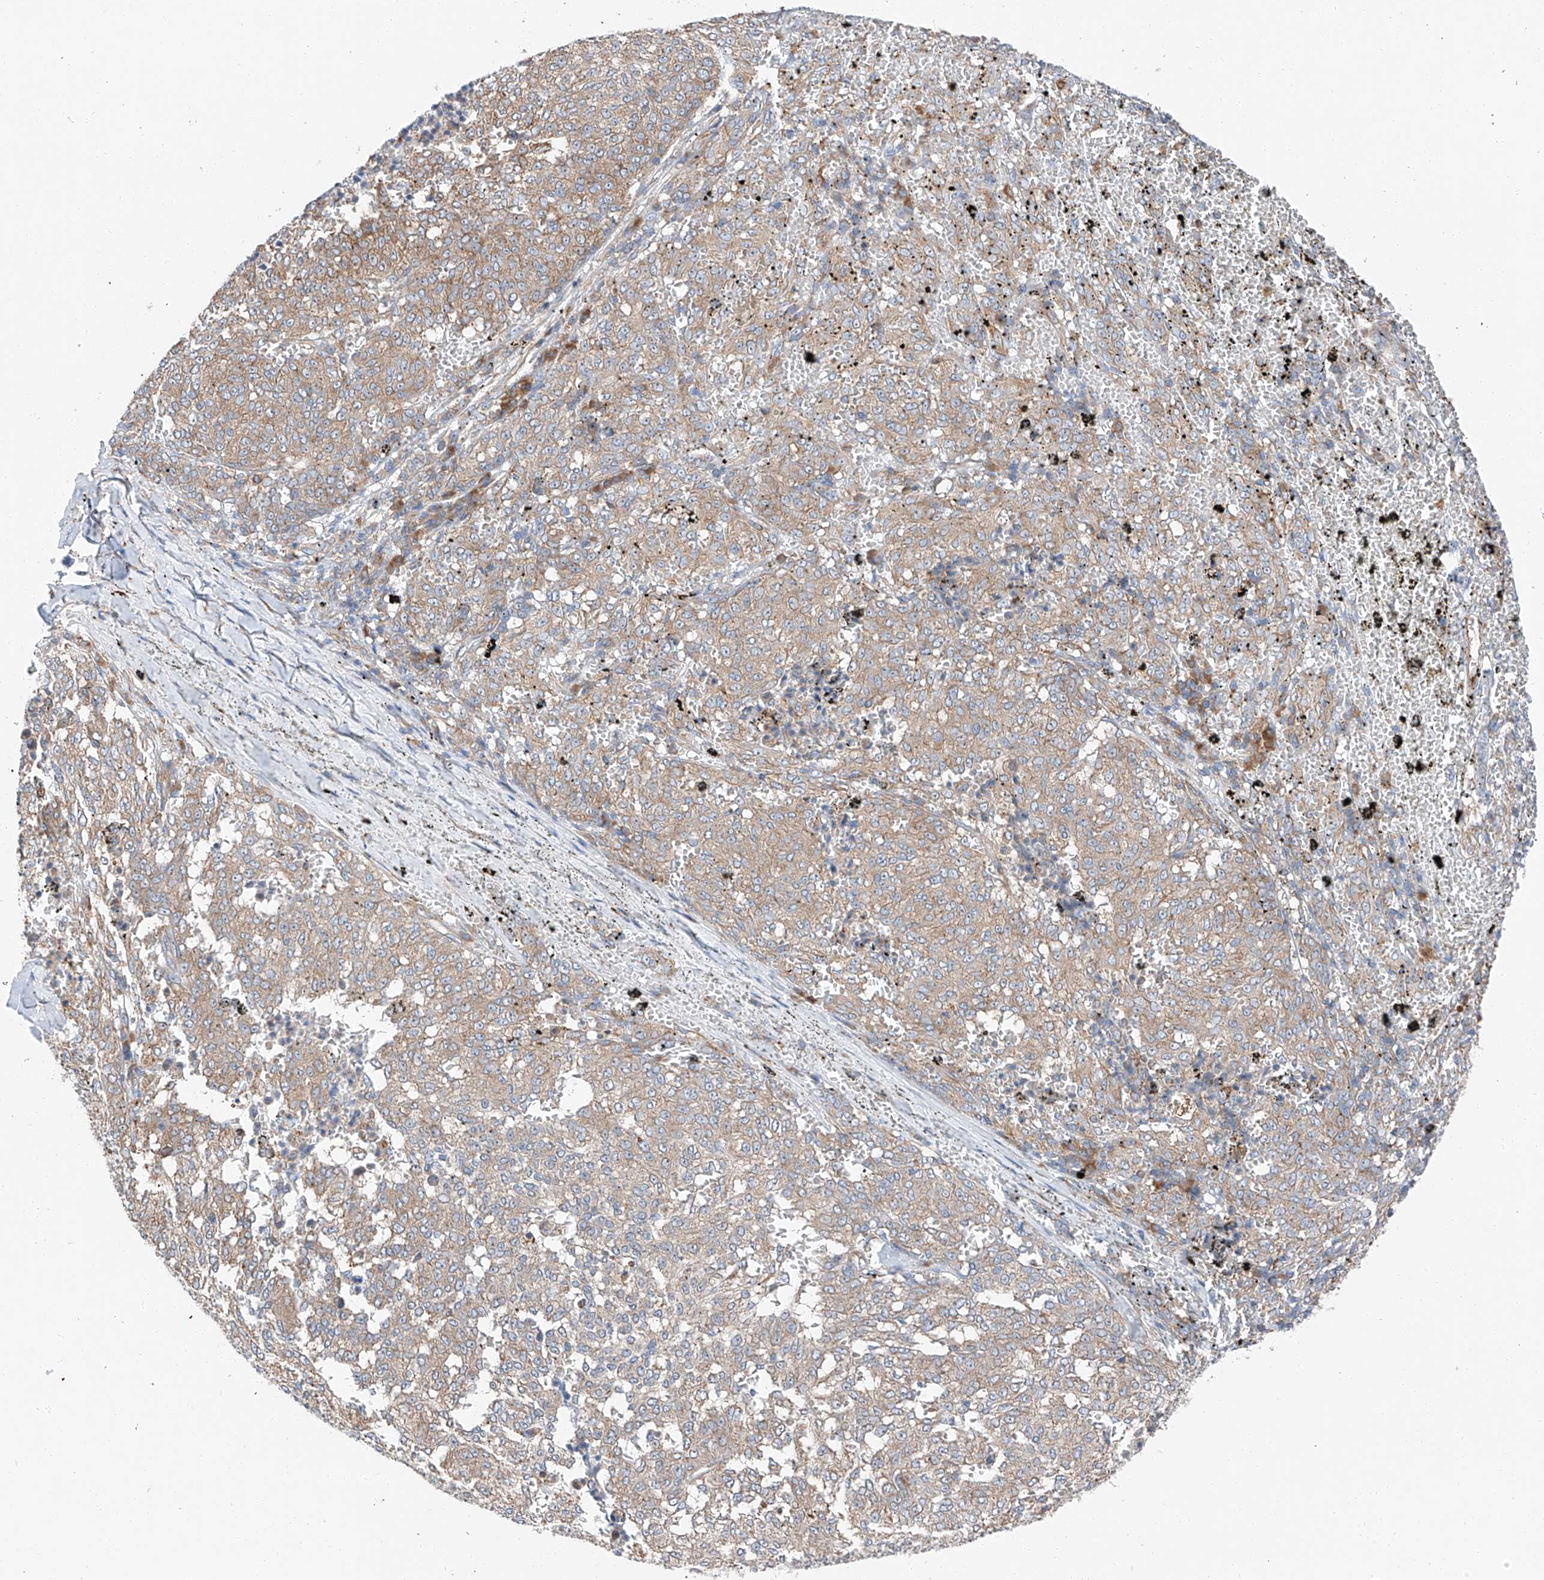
{"staining": {"intensity": "weak", "quantity": "25%-75%", "location": "cytoplasmic/membranous"}, "tissue": "melanoma", "cell_type": "Tumor cells", "image_type": "cancer", "snomed": [{"axis": "morphology", "description": "Malignant melanoma, NOS"}, {"axis": "topography", "description": "Skin"}], "caption": "Tumor cells reveal low levels of weak cytoplasmic/membranous positivity in about 25%-75% of cells in human melanoma.", "gene": "ZC3H15", "patient": {"sex": "female", "age": 72}}